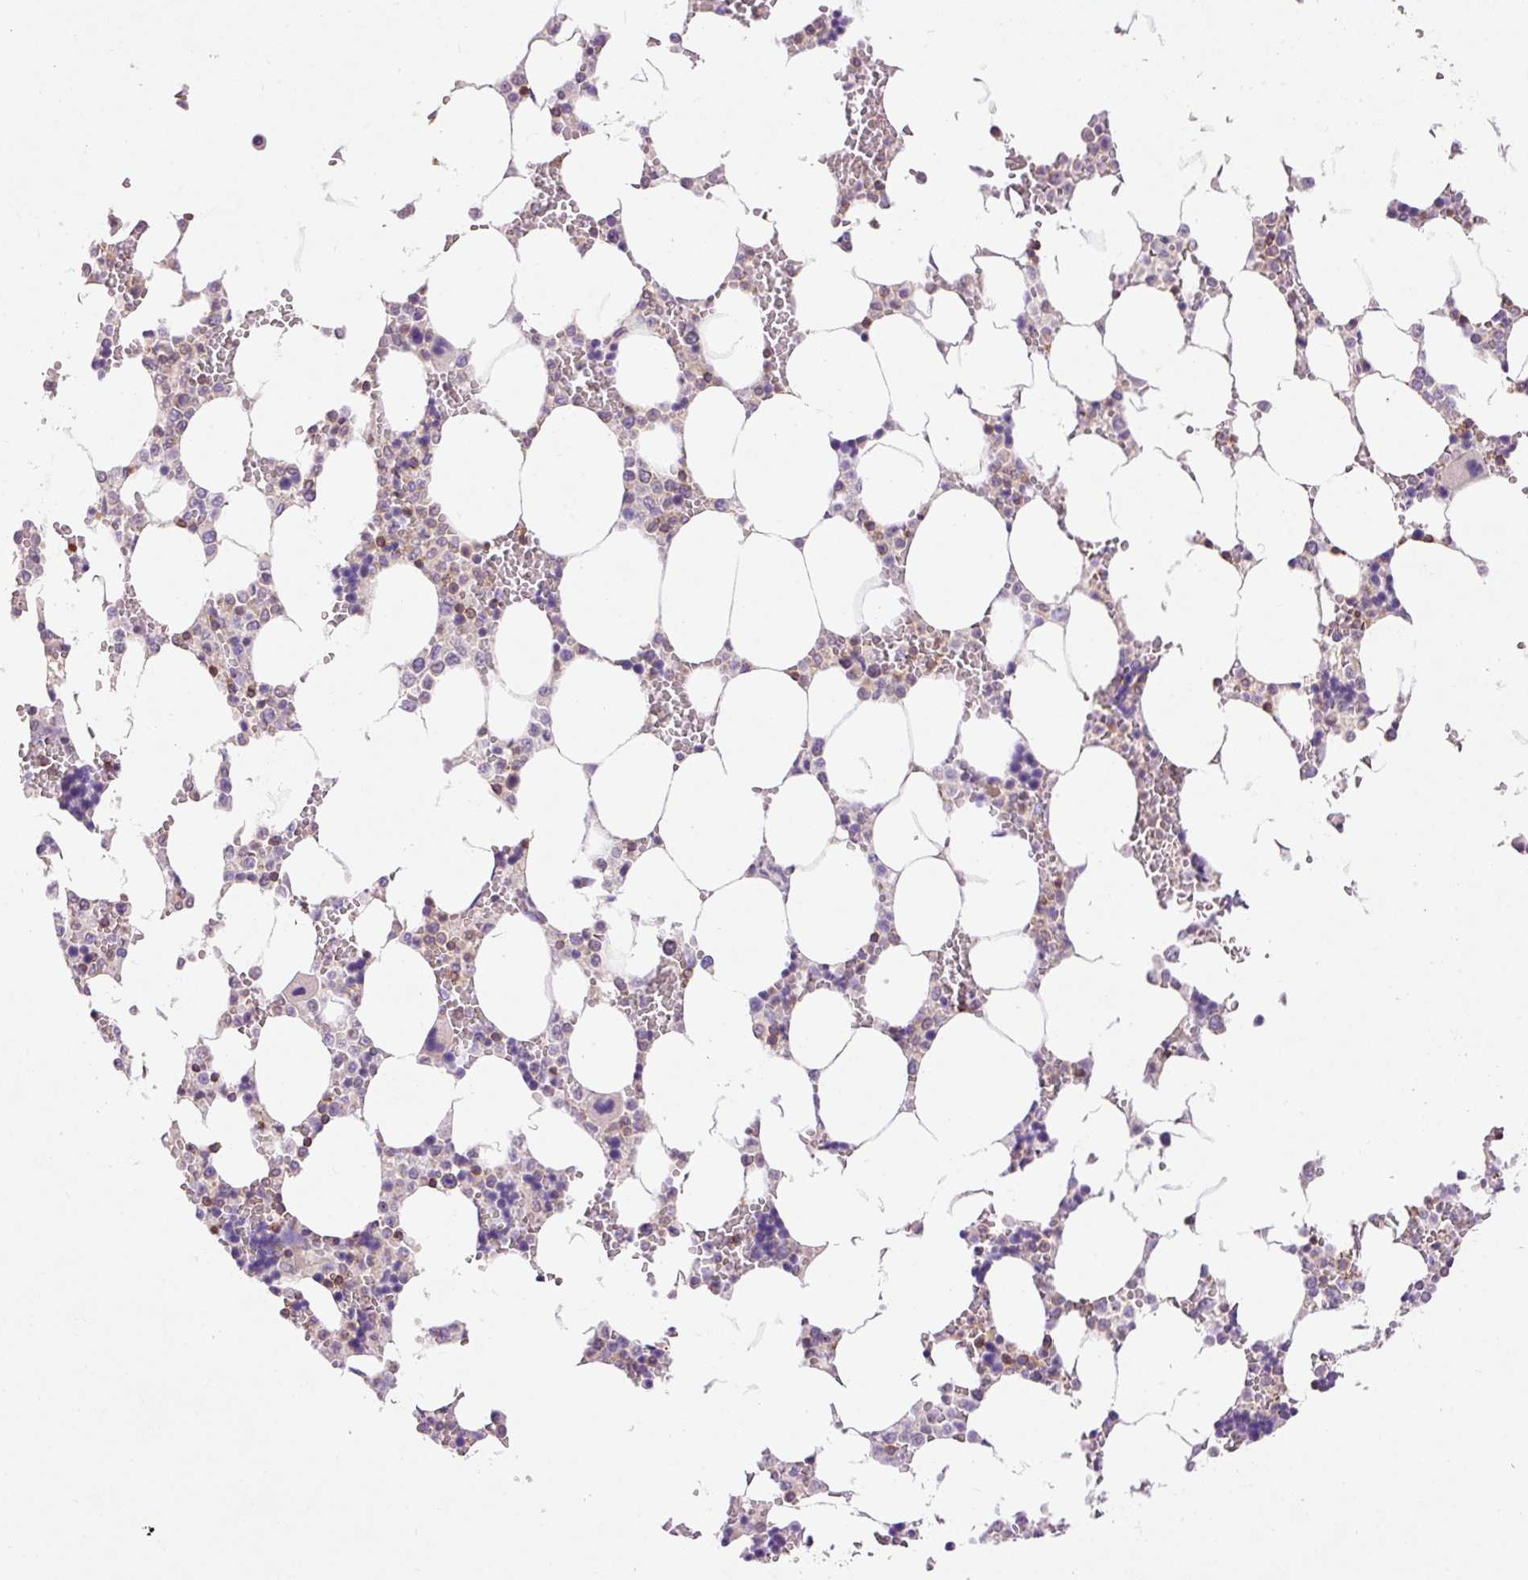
{"staining": {"intensity": "negative", "quantity": "none", "location": "none"}, "tissue": "bone marrow", "cell_type": "Hematopoietic cells", "image_type": "normal", "snomed": [{"axis": "morphology", "description": "Normal tissue, NOS"}, {"axis": "topography", "description": "Bone marrow"}], "caption": "An immunohistochemistry photomicrograph of benign bone marrow is shown. There is no staining in hematopoietic cells of bone marrow.", "gene": "IMMT", "patient": {"sex": "male", "age": 64}}